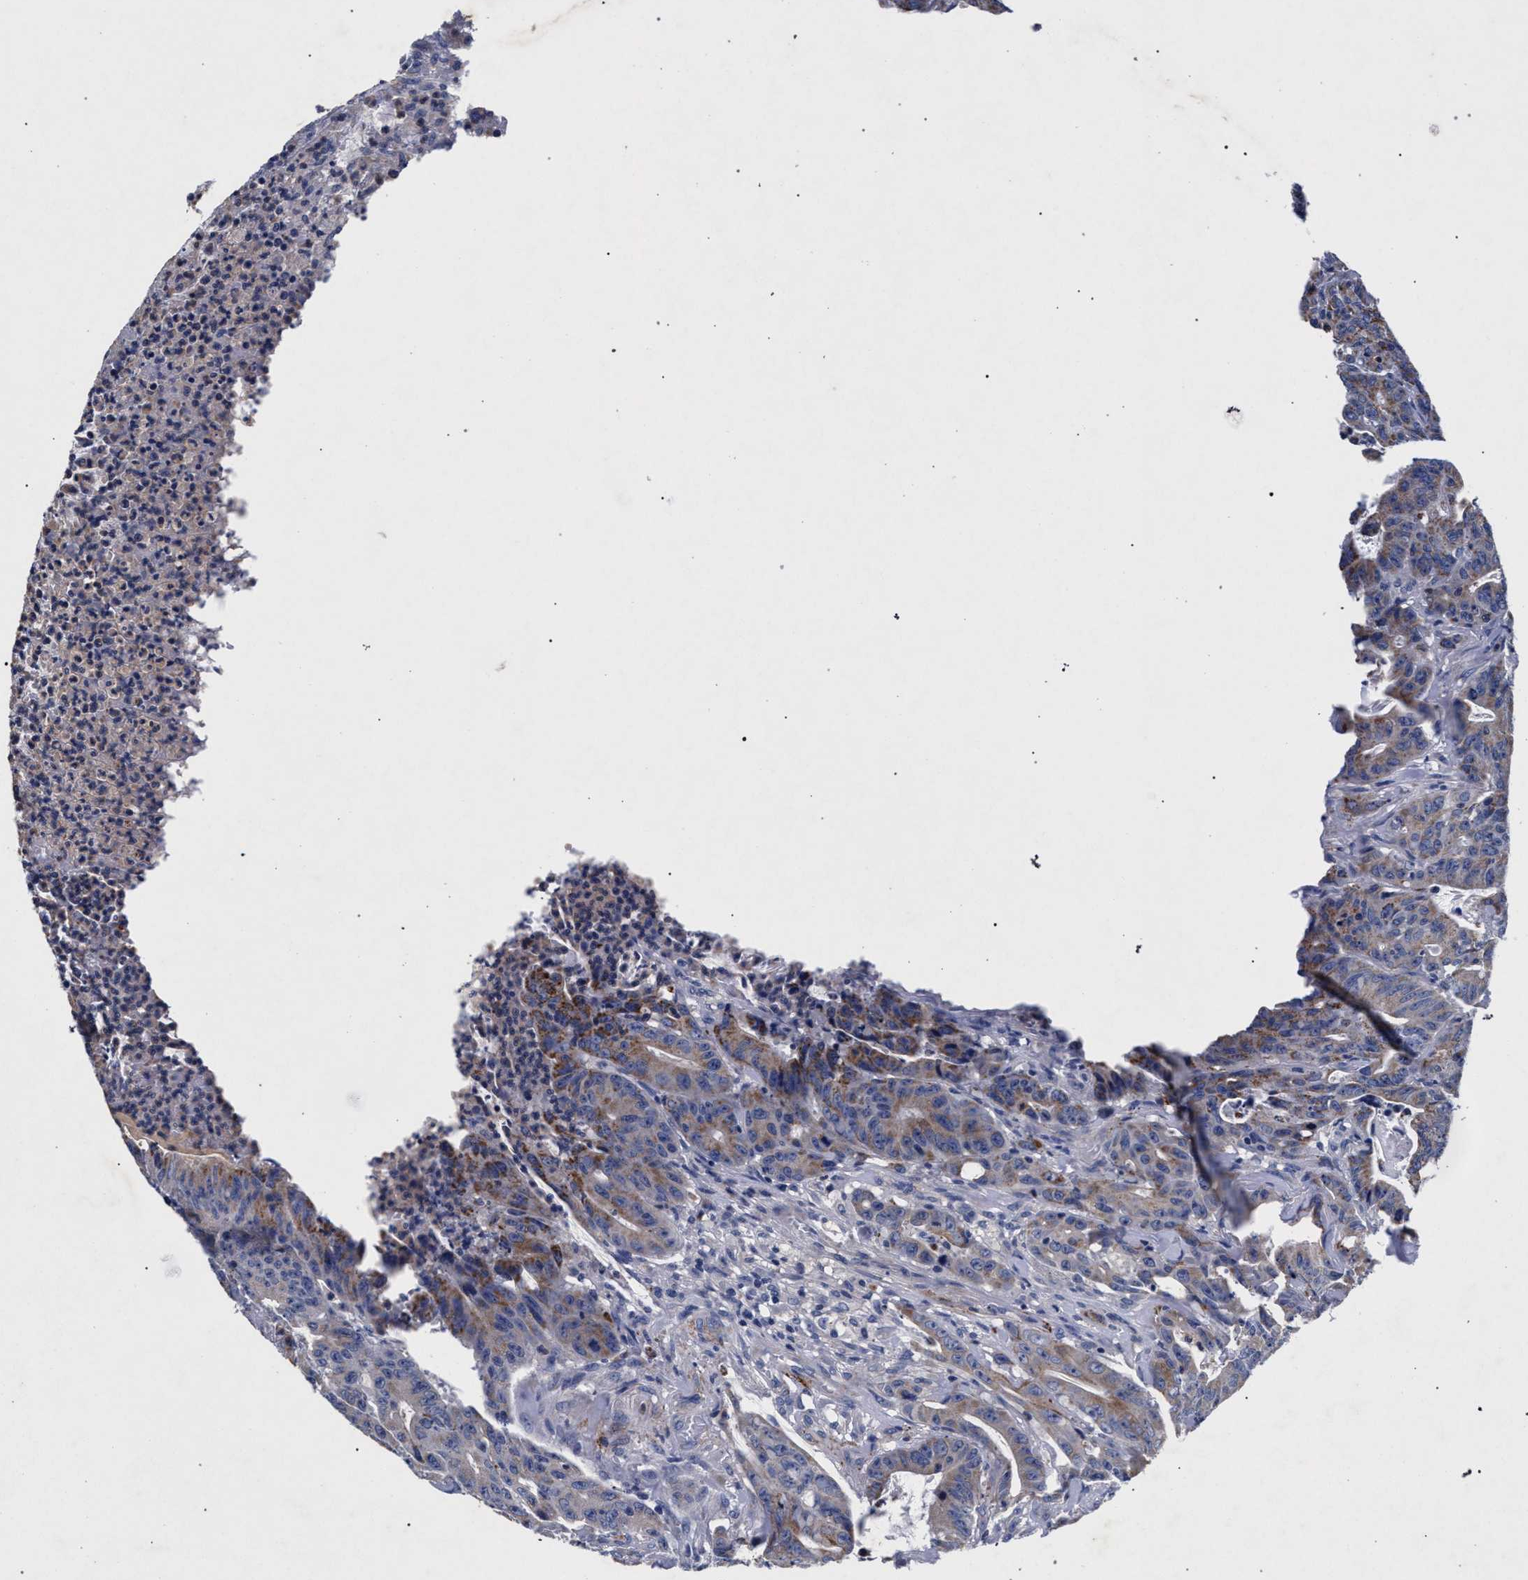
{"staining": {"intensity": "weak", "quantity": ">75%", "location": "cytoplasmic/membranous"}, "tissue": "colorectal cancer", "cell_type": "Tumor cells", "image_type": "cancer", "snomed": [{"axis": "morphology", "description": "Adenocarcinoma, NOS"}, {"axis": "topography", "description": "Colon"}], "caption": "This is a photomicrograph of immunohistochemistry (IHC) staining of adenocarcinoma (colorectal), which shows weak staining in the cytoplasmic/membranous of tumor cells.", "gene": "HSD17B14", "patient": {"sex": "male", "age": 45}}